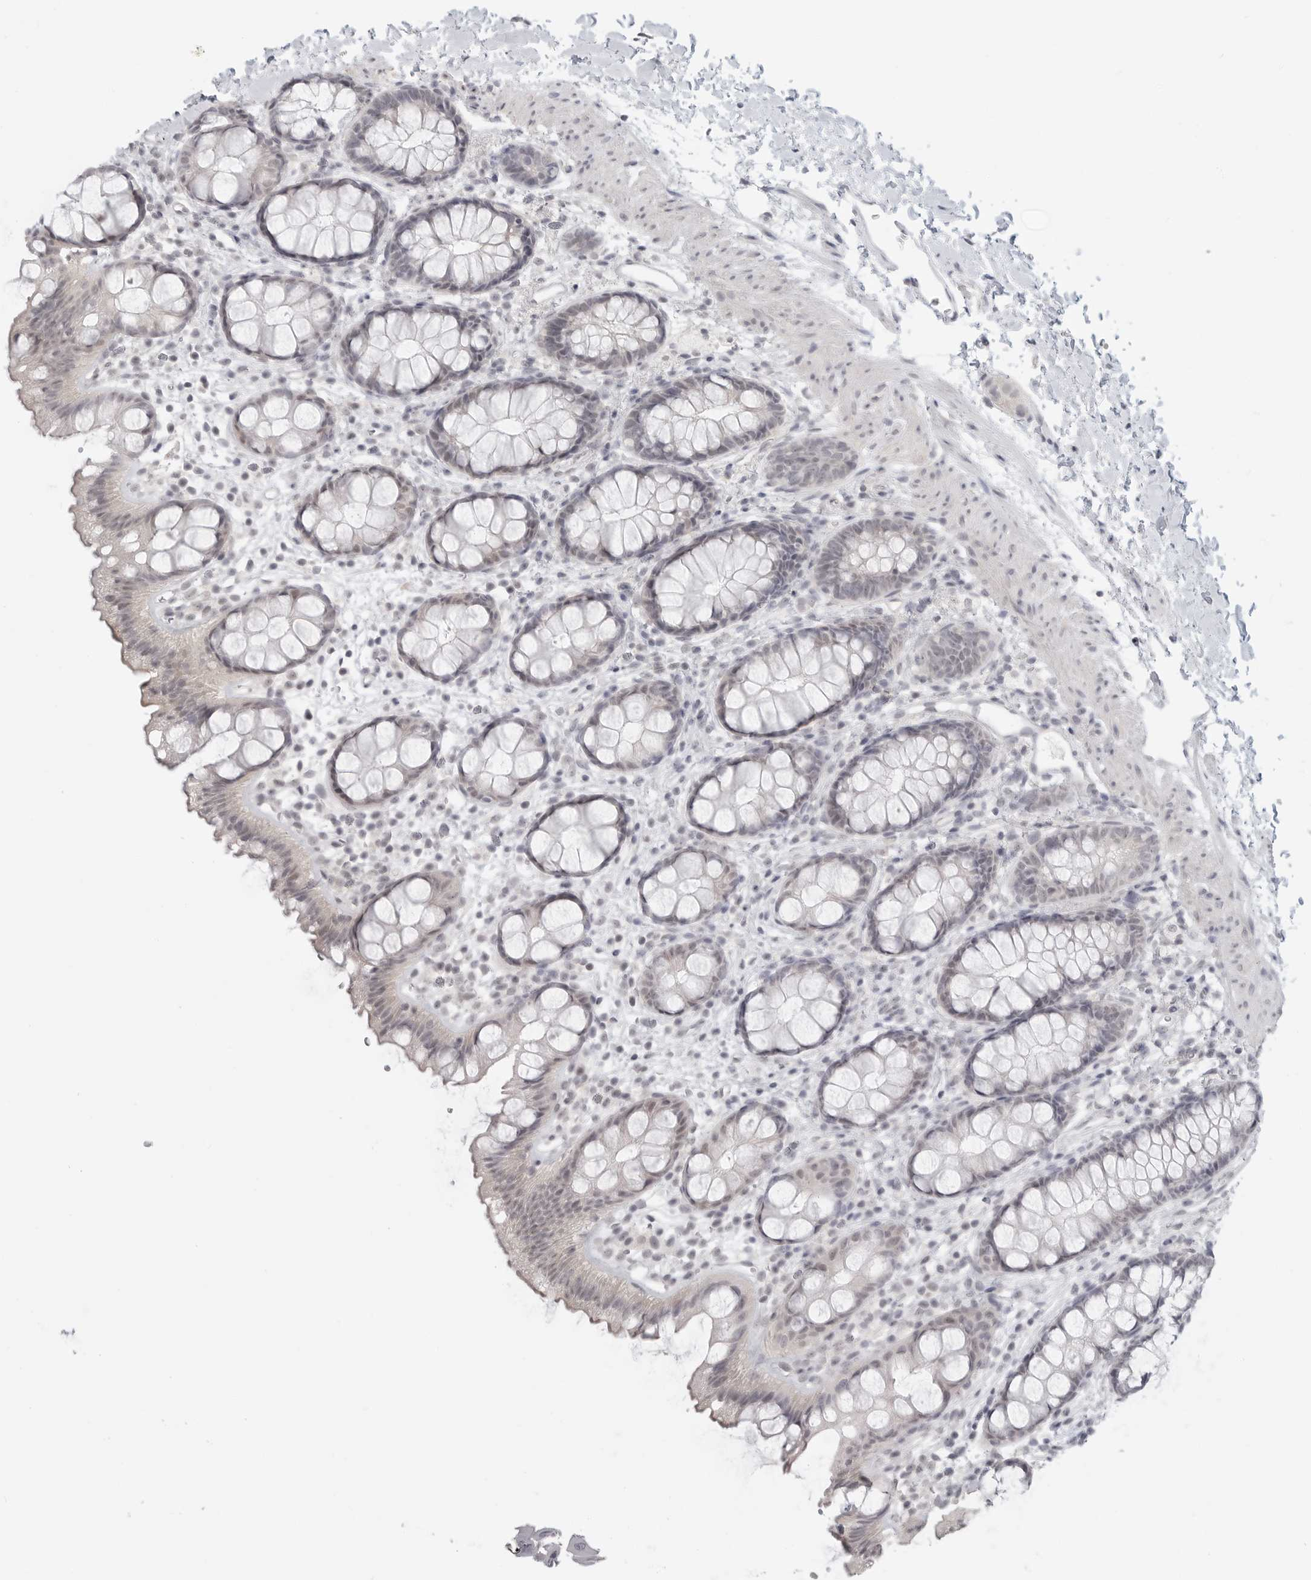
{"staining": {"intensity": "weak", "quantity": "<25%", "location": "nuclear"}, "tissue": "rectum", "cell_type": "Glandular cells", "image_type": "normal", "snomed": [{"axis": "morphology", "description": "Normal tissue, NOS"}, {"axis": "topography", "description": "Rectum"}], "caption": "The image demonstrates no staining of glandular cells in benign rectum. (Stains: DAB immunohistochemistry (IHC) with hematoxylin counter stain, Microscopy: brightfield microscopy at high magnification).", "gene": "KLK11", "patient": {"sex": "female", "age": 65}}